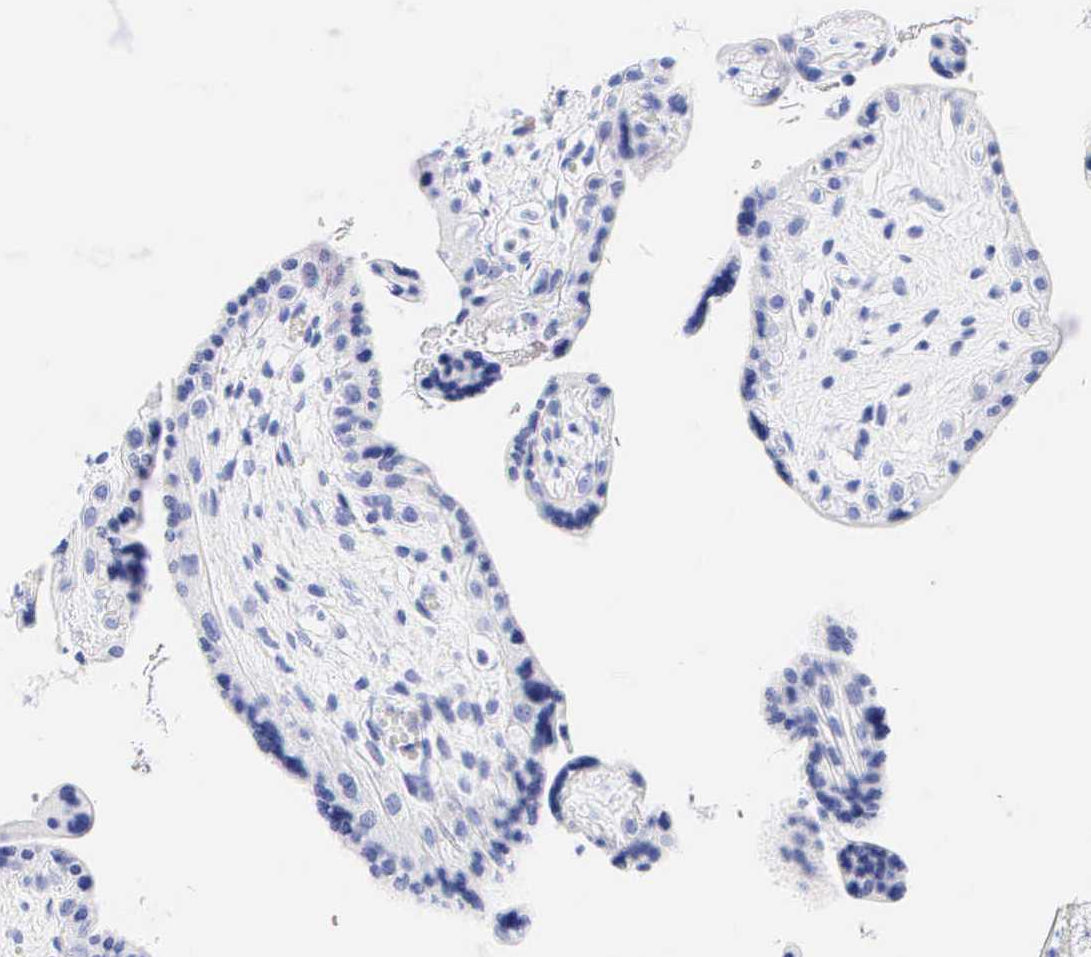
{"staining": {"intensity": "negative", "quantity": "none", "location": "none"}, "tissue": "placenta", "cell_type": "Decidual cells", "image_type": "normal", "snomed": [{"axis": "morphology", "description": "Normal tissue, NOS"}, {"axis": "topography", "description": "Placenta"}], "caption": "Human placenta stained for a protein using IHC exhibits no positivity in decidual cells.", "gene": "KRT20", "patient": {"sex": "female", "age": 24}}